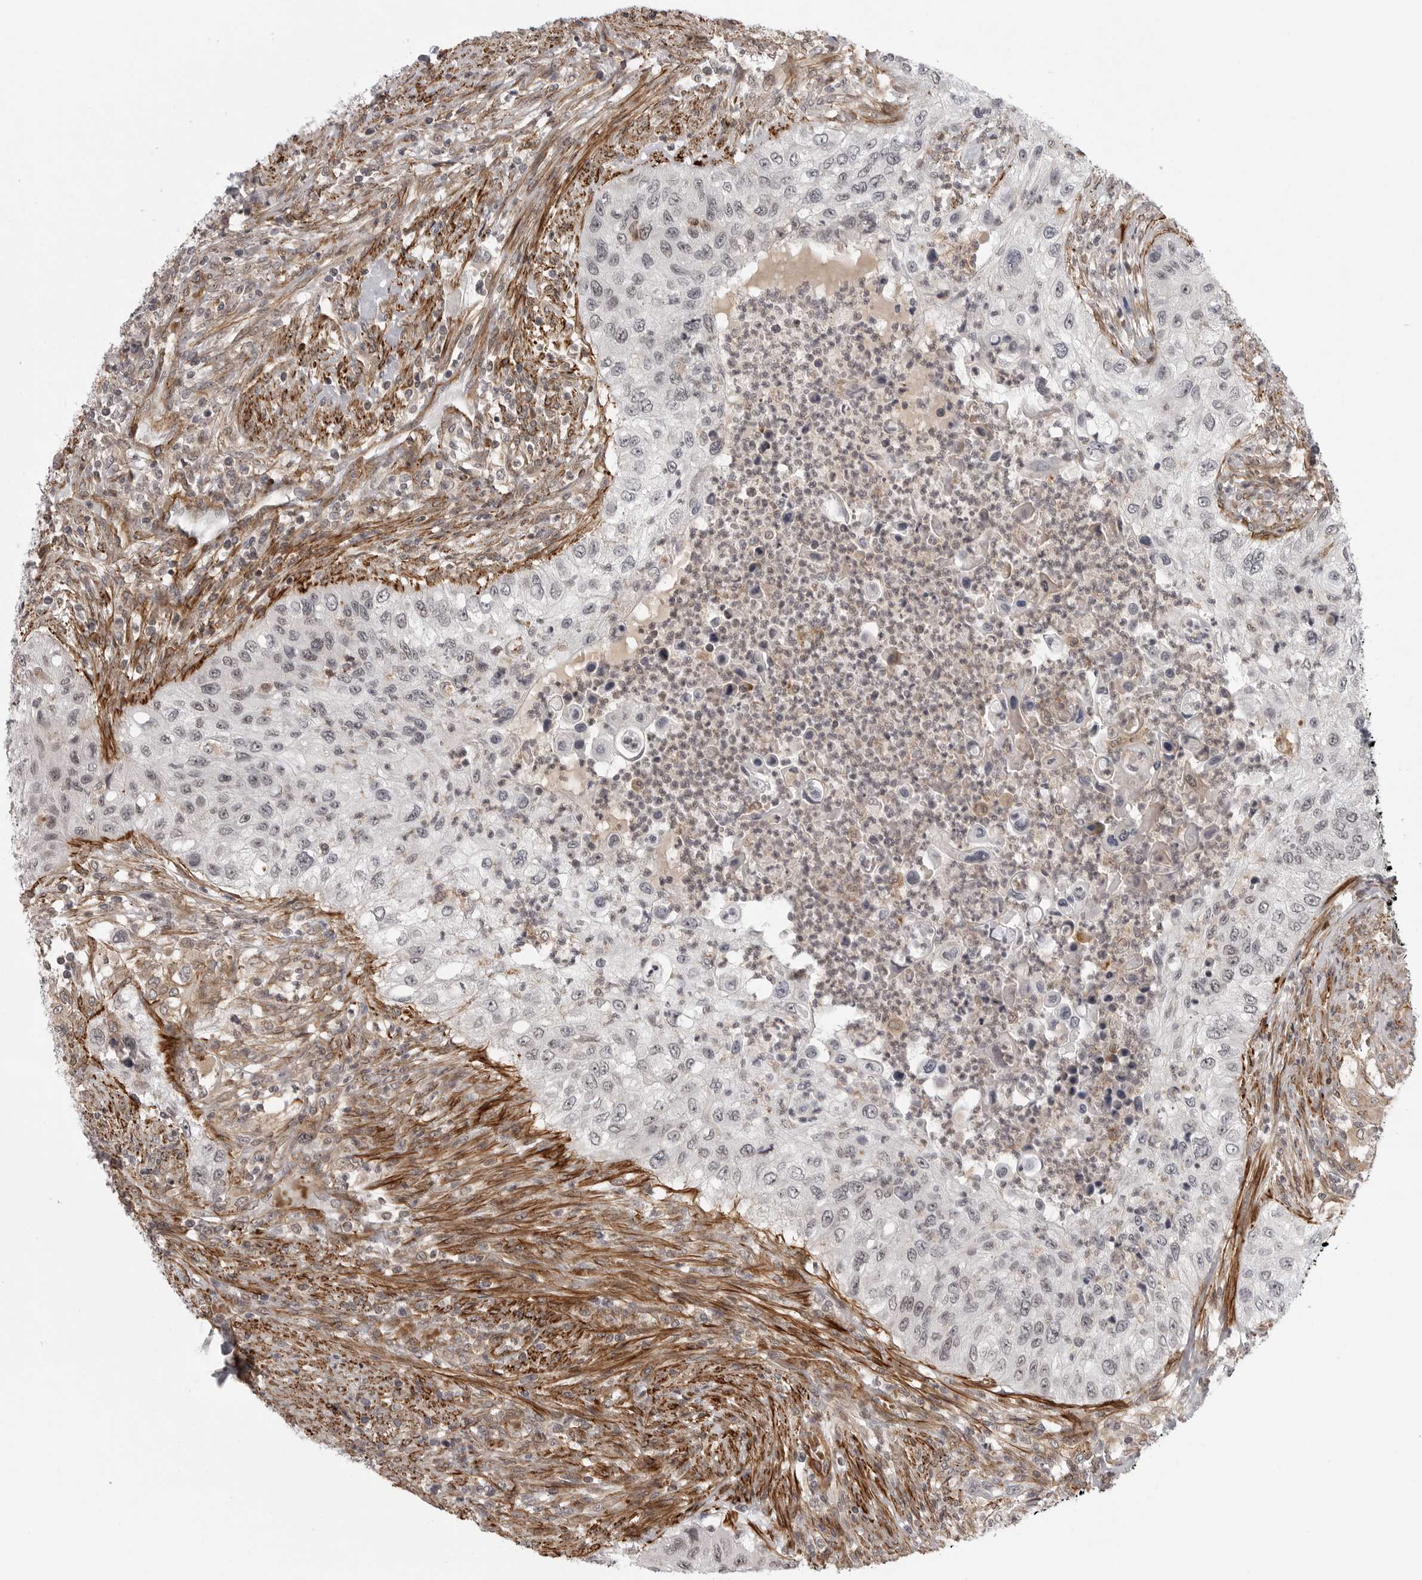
{"staining": {"intensity": "weak", "quantity": "<25%", "location": "nuclear"}, "tissue": "urothelial cancer", "cell_type": "Tumor cells", "image_type": "cancer", "snomed": [{"axis": "morphology", "description": "Urothelial carcinoma, High grade"}, {"axis": "topography", "description": "Urinary bladder"}], "caption": "Protein analysis of high-grade urothelial carcinoma shows no significant positivity in tumor cells.", "gene": "TUT4", "patient": {"sex": "female", "age": 60}}